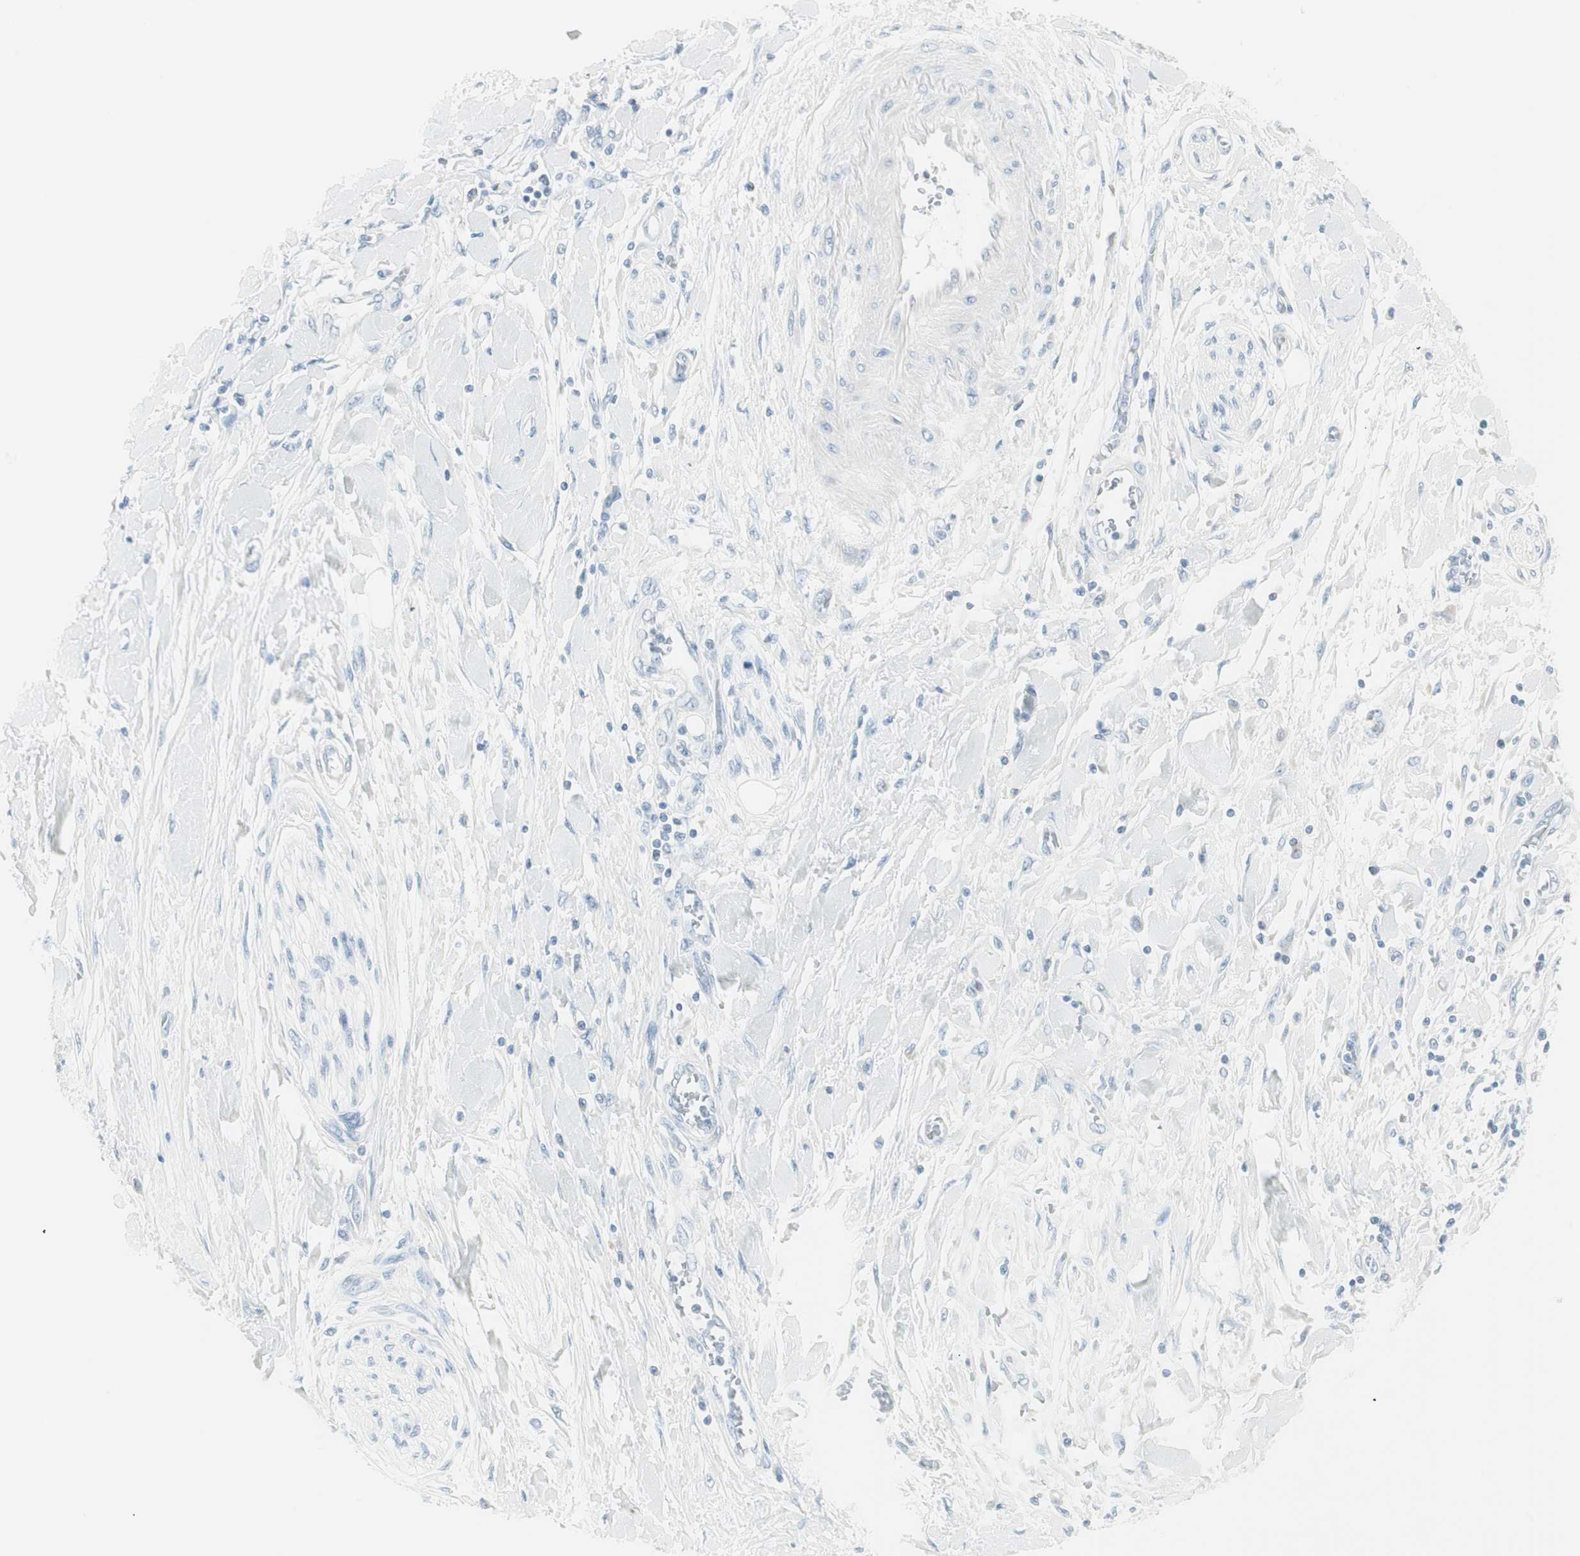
{"staining": {"intensity": "negative", "quantity": "none", "location": "none"}, "tissue": "pancreatic cancer", "cell_type": "Tumor cells", "image_type": "cancer", "snomed": [{"axis": "morphology", "description": "Adenocarcinoma, NOS"}, {"axis": "topography", "description": "Pancreas"}], "caption": "Tumor cells are negative for brown protein staining in pancreatic adenocarcinoma. (Stains: DAB (3,3'-diaminobenzidine) immunohistochemistry with hematoxylin counter stain, Microscopy: brightfield microscopy at high magnification).", "gene": "ITLN2", "patient": {"sex": "female", "age": 70}}